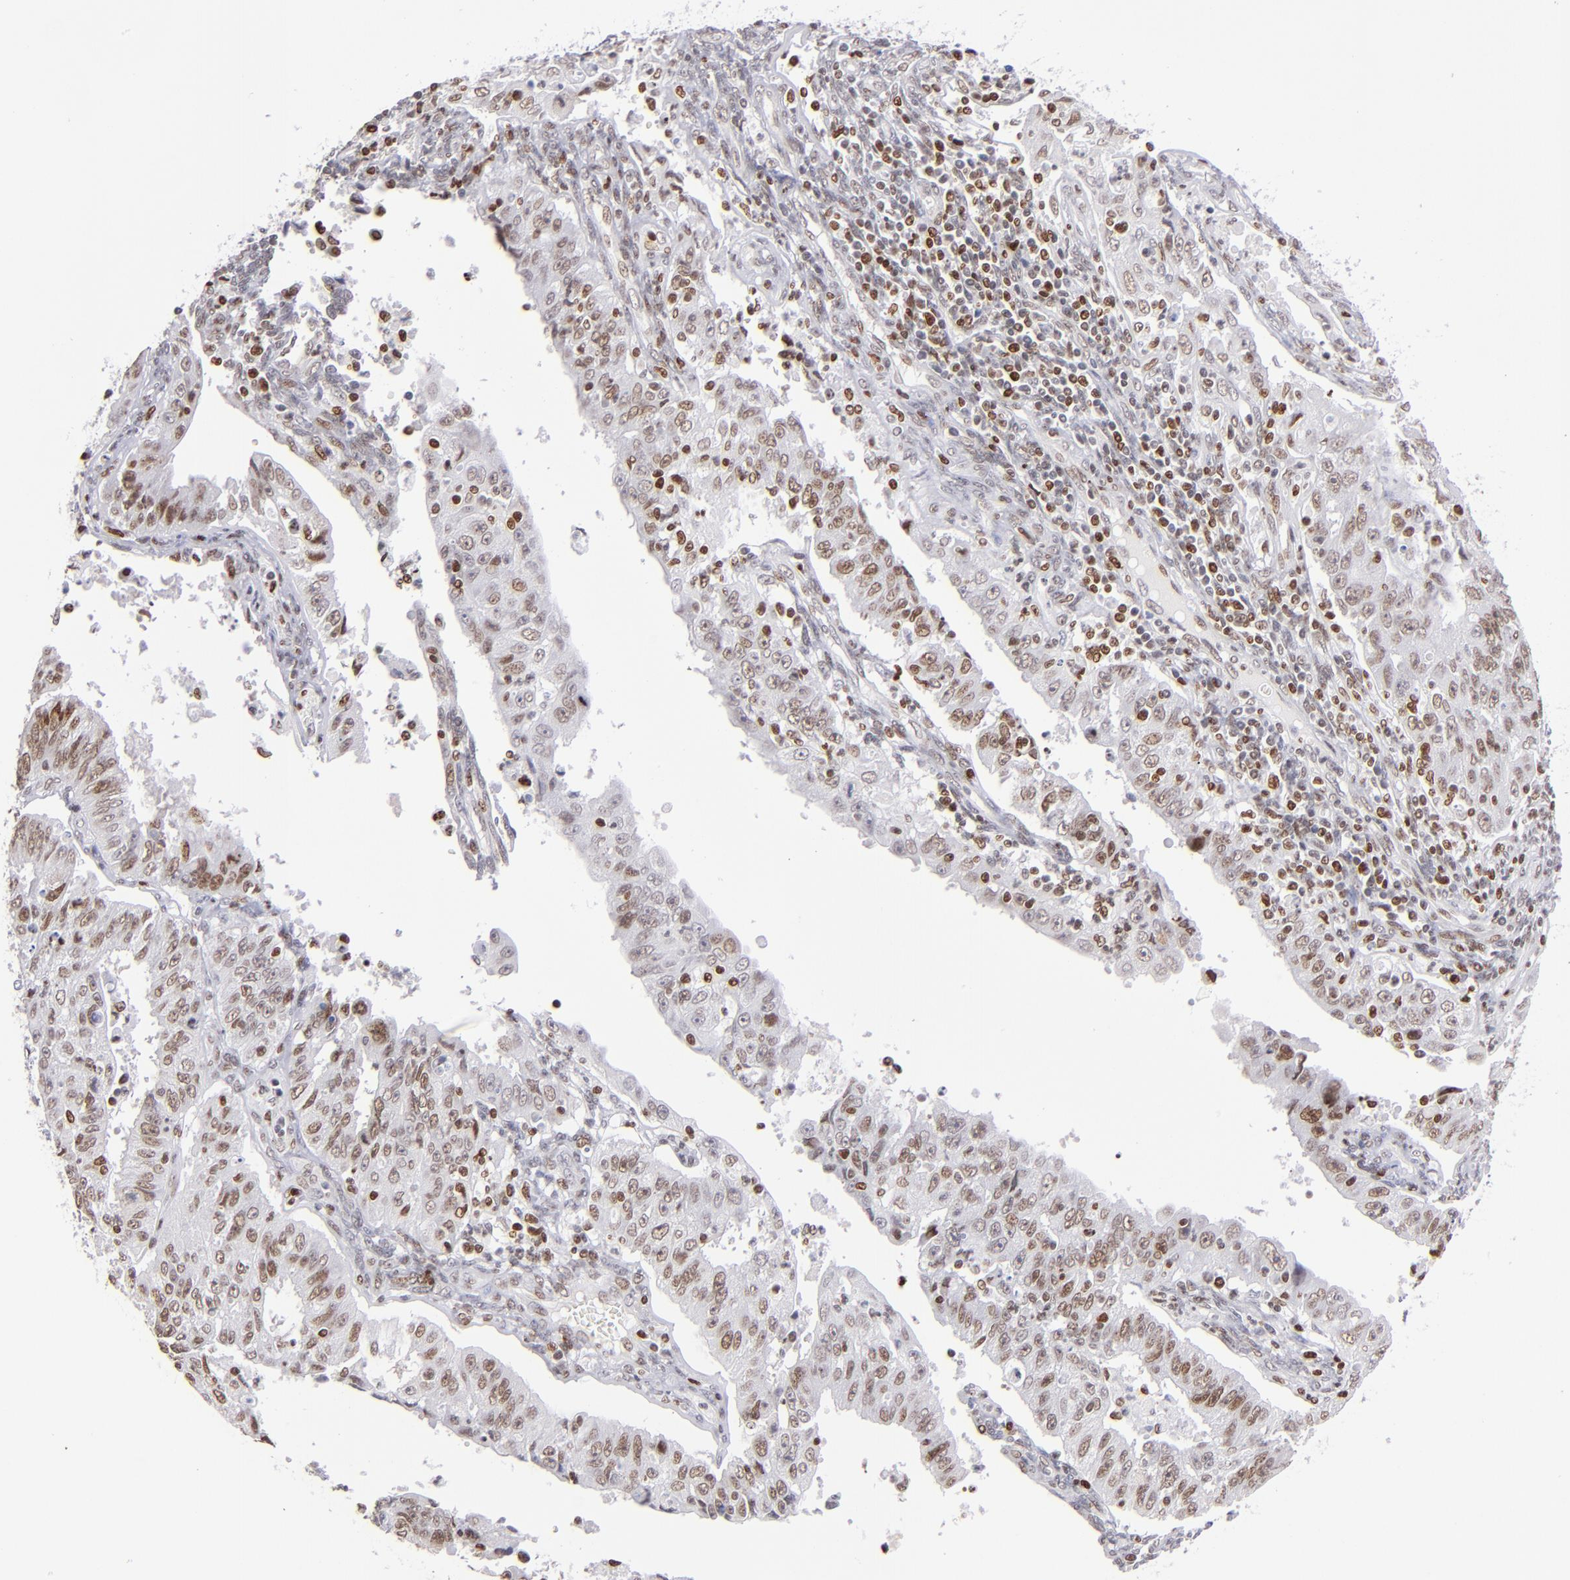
{"staining": {"intensity": "moderate", "quantity": ">75%", "location": "nuclear"}, "tissue": "endometrial cancer", "cell_type": "Tumor cells", "image_type": "cancer", "snomed": [{"axis": "morphology", "description": "Adenocarcinoma, NOS"}, {"axis": "topography", "description": "Endometrium"}], "caption": "Immunohistochemistry (IHC) of human endometrial adenocarcinoma exhibits medium levels of moderate nuclear positivity in about >75% of tumor cells.", "gene": "POLA1", "patient": {"sex": "female", "age": 42}}